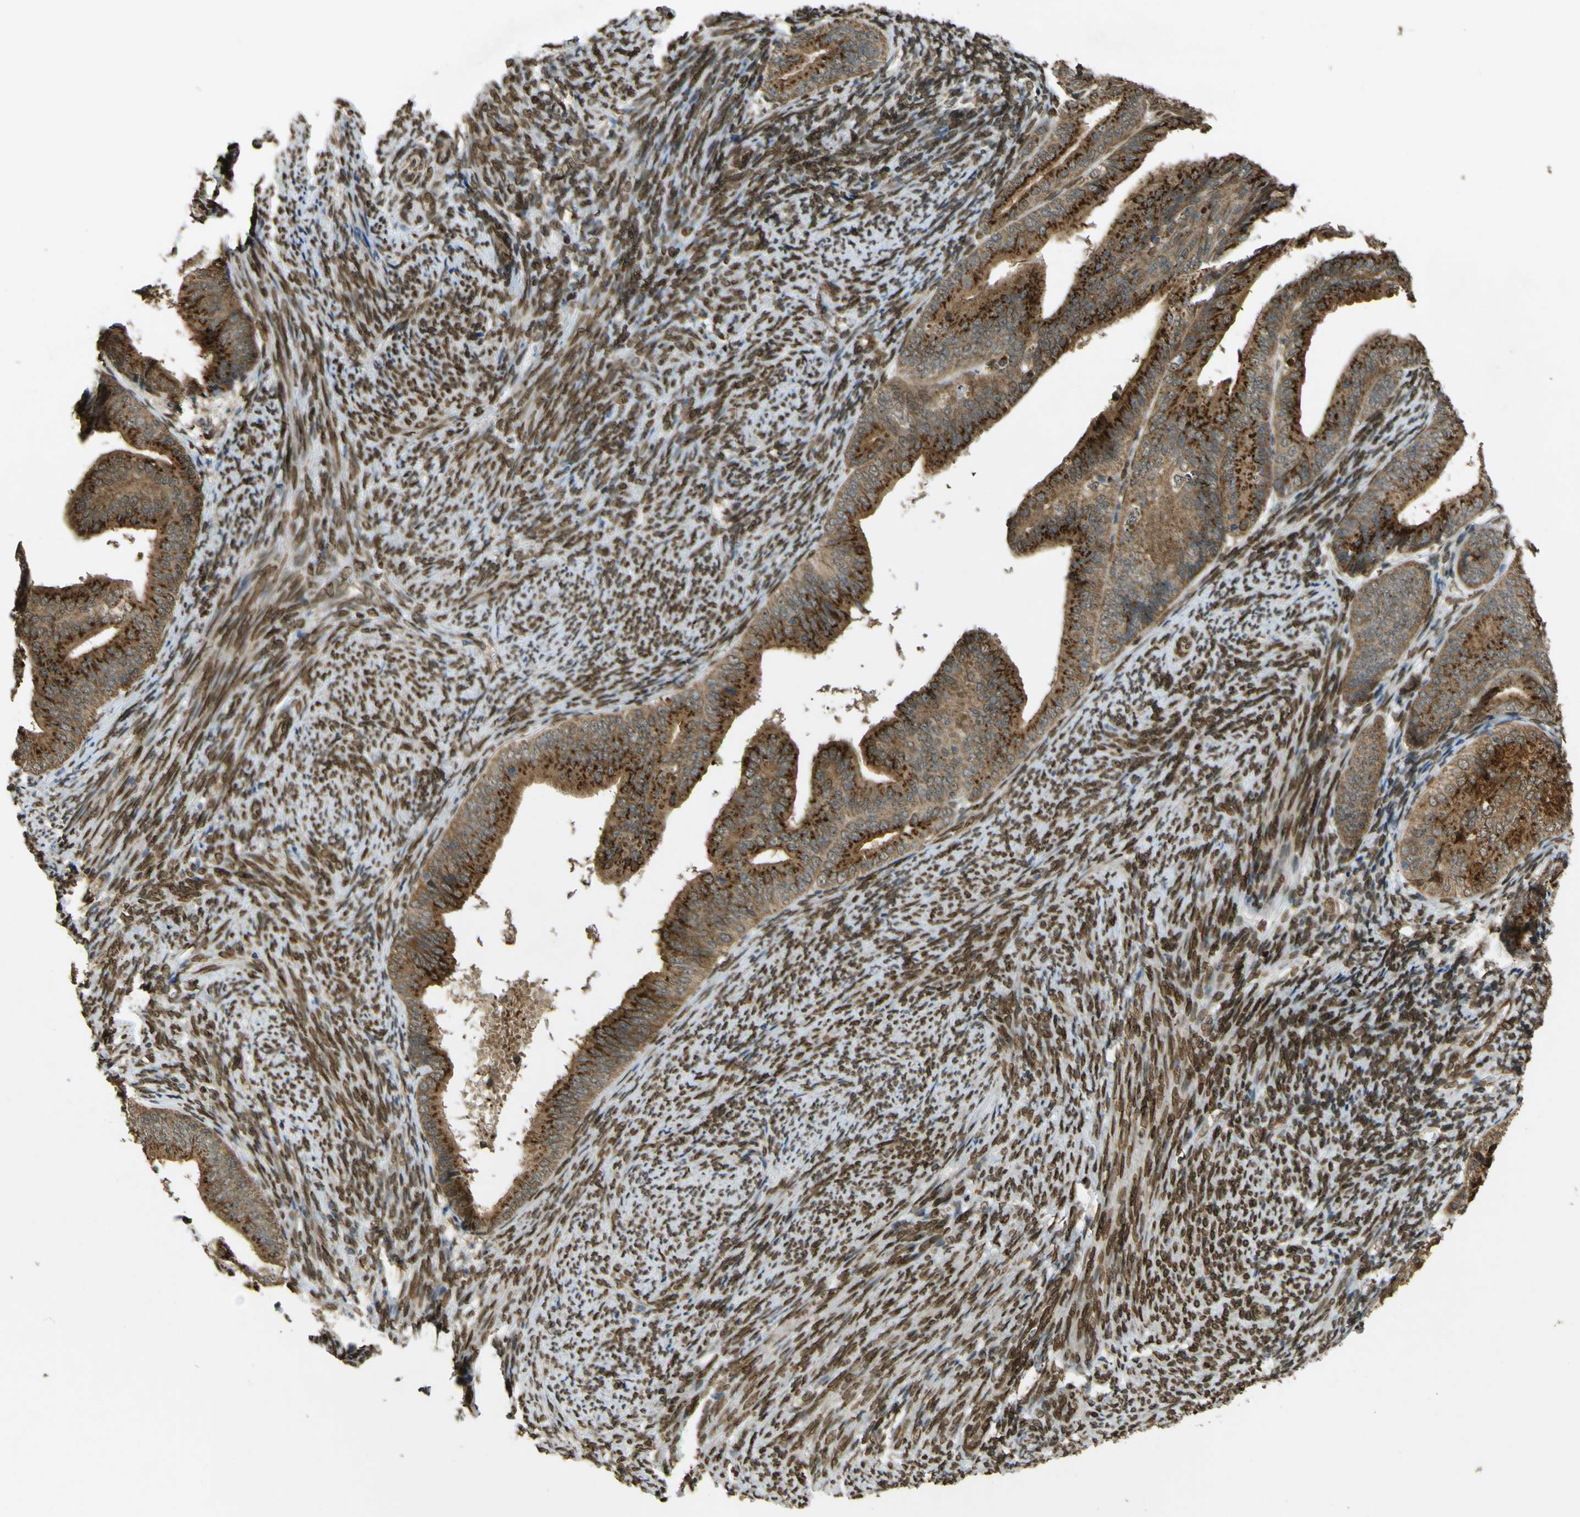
{"staining": {"intensity": "strong", "quantity": ">75%", "location": "cytoplasmic/membranous"}, "tissue": "endometrial cancer", "cell_type": "Tumor cells", "image_type": "cancer", "snomed": [{"axis": "morphology", "description": "Adenocarcinoma, NOS"}, {"axis": "topography", "description": "Endometrium"}], "caption": "Endometrial cancer (adenocarcinoma) stained for a protein displays strong cytoplasmic/membranous positivity in tumor cells.", "gene": "GALNT1", "patient": {"sex": "female", "age": 63}}